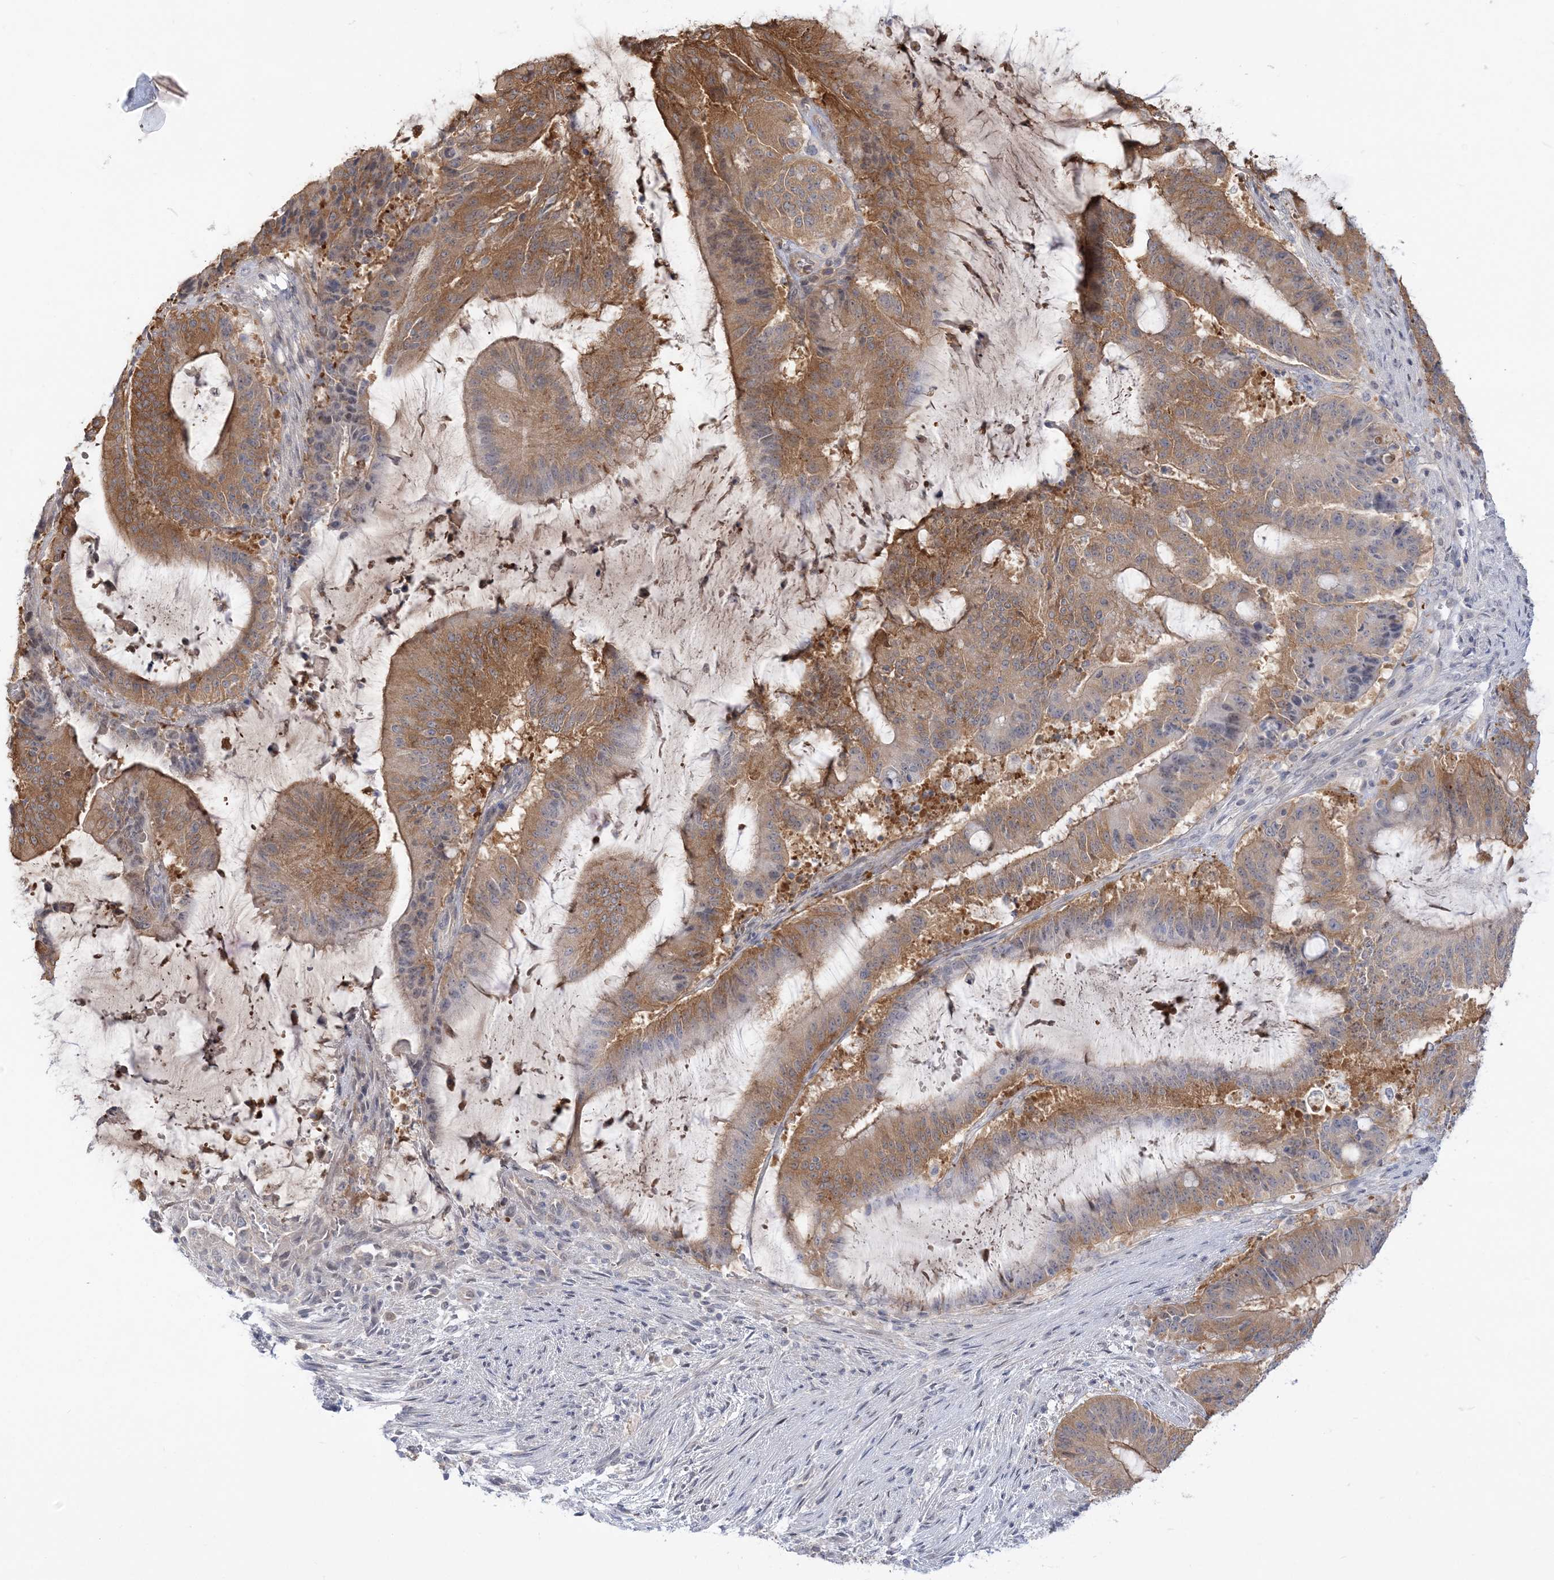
{"staining": {"intensity": "moderate", "quantity": "25%-75%", "location": "cytoplasmic/membranous"}, "tissue": "liver cancer", "cell_type": "Tumor cells", "image_type": "cancer", "snomed": [{"axis": "morphology", "description": "Normal tissue, NOS"}, {"axis": "morphology", "description": "Cholangiocarcinoma"}, {"axis": "topography", "description": "Liver"}, {"axis": "topography", "description": "Peripheral nerve tissue"}], "caption": "The micrograph exhibits staining of liver cholangiocarcinoma, revealing moderate cytoplasmic/membranous protein staining (brown color) within tumor cells.", "gene": "THADA", "patient": {"sex": "female", "age": 73}}